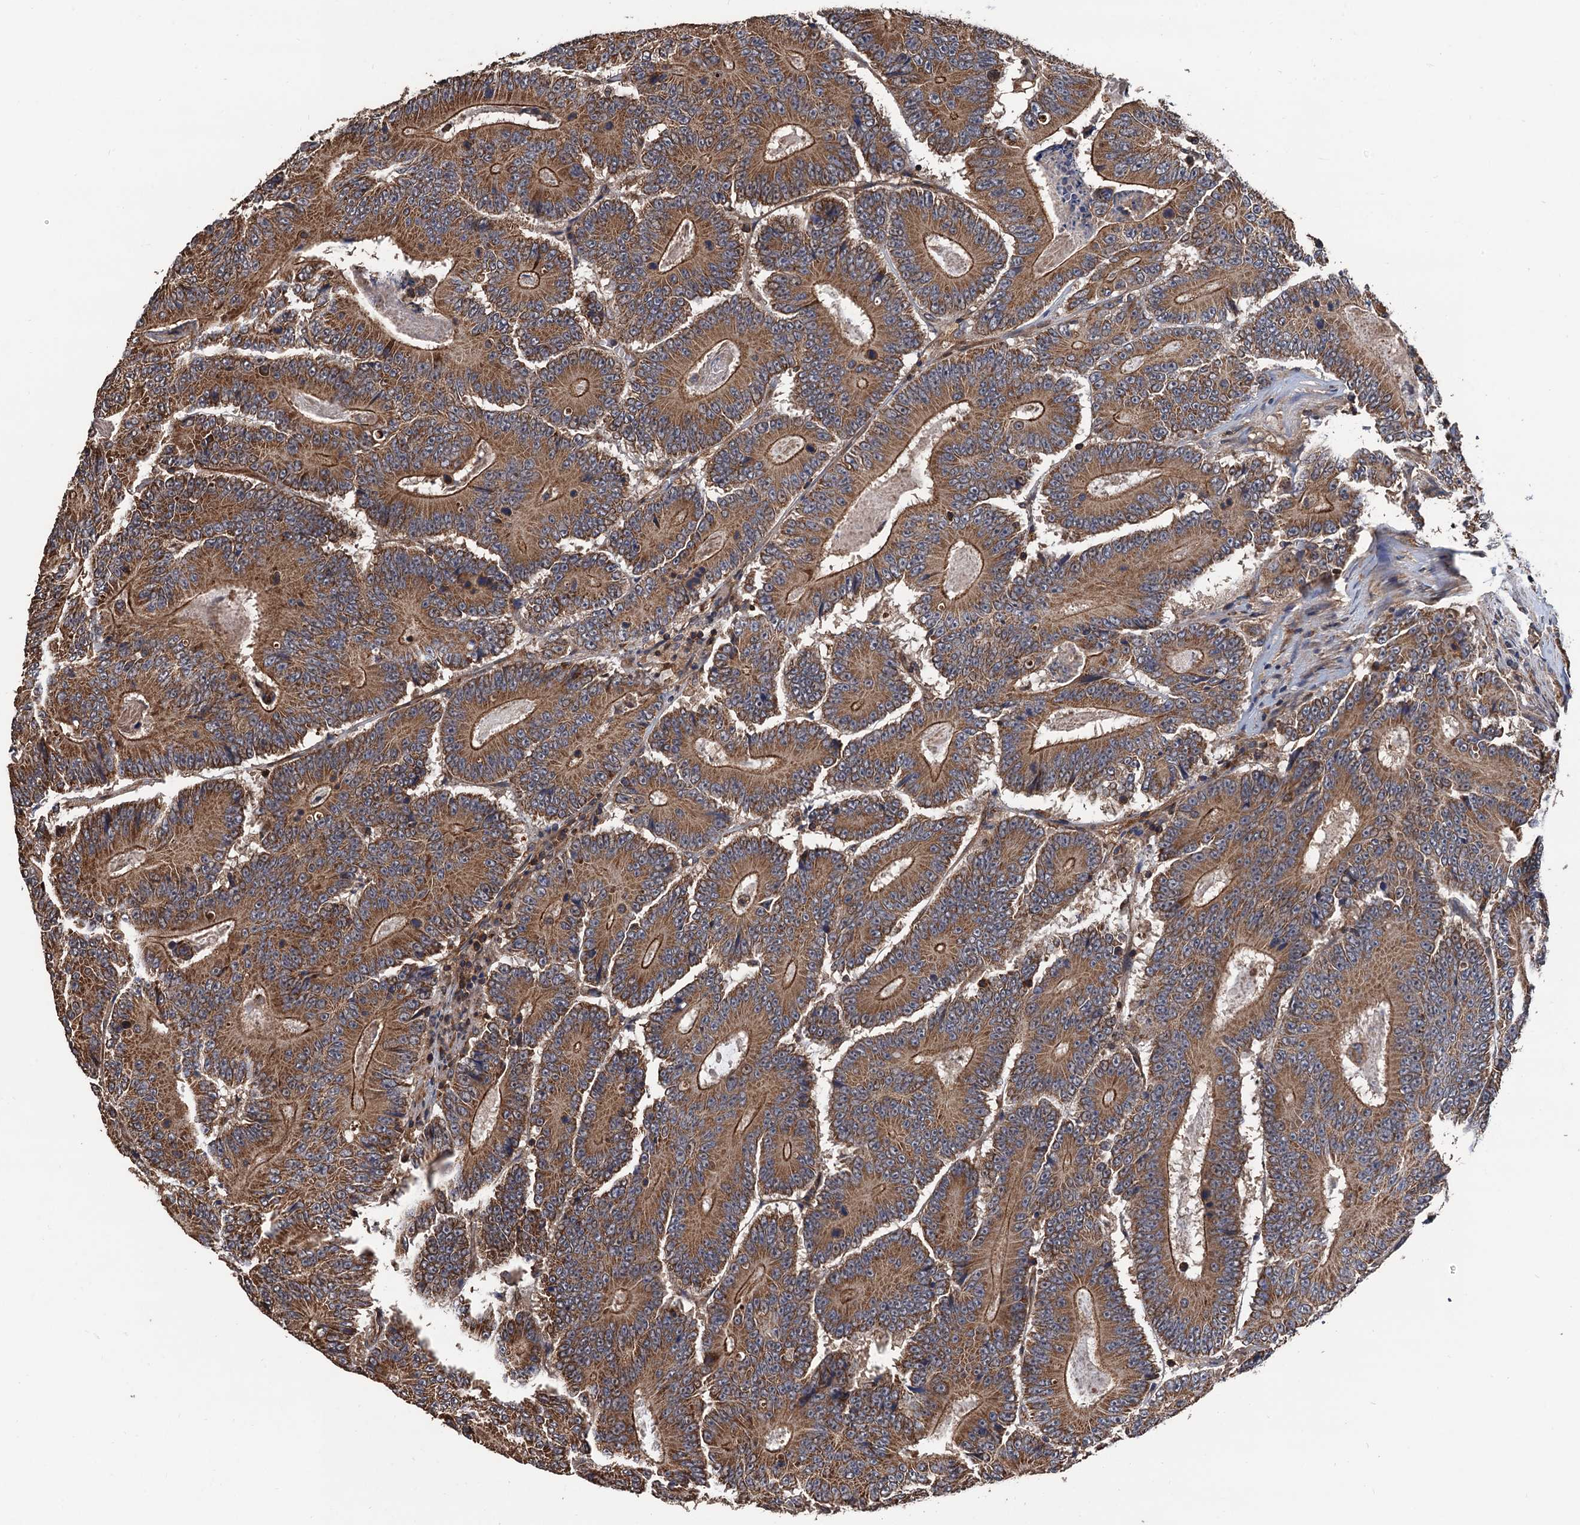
{"staining": {"intensity": "moderate", "quantity": ">75%", "location": "cytoplasmic/membranous"}, "tissue": "colorectal cancer", "cell_type": "Tumor cells", "image_type": "cancer", "snomed": [{"axis": "morphology", "description": "Adenocarcinoma, NOS"}, {"axis": "topography", "description": "Colon"}], "caption": "Human colorectal adenocarcinoma stained with a protein marker demonstrates moderate staining in tumor cells.", "gene": "PPP4R1", "patient": {"sex": "male", "age": 83}}